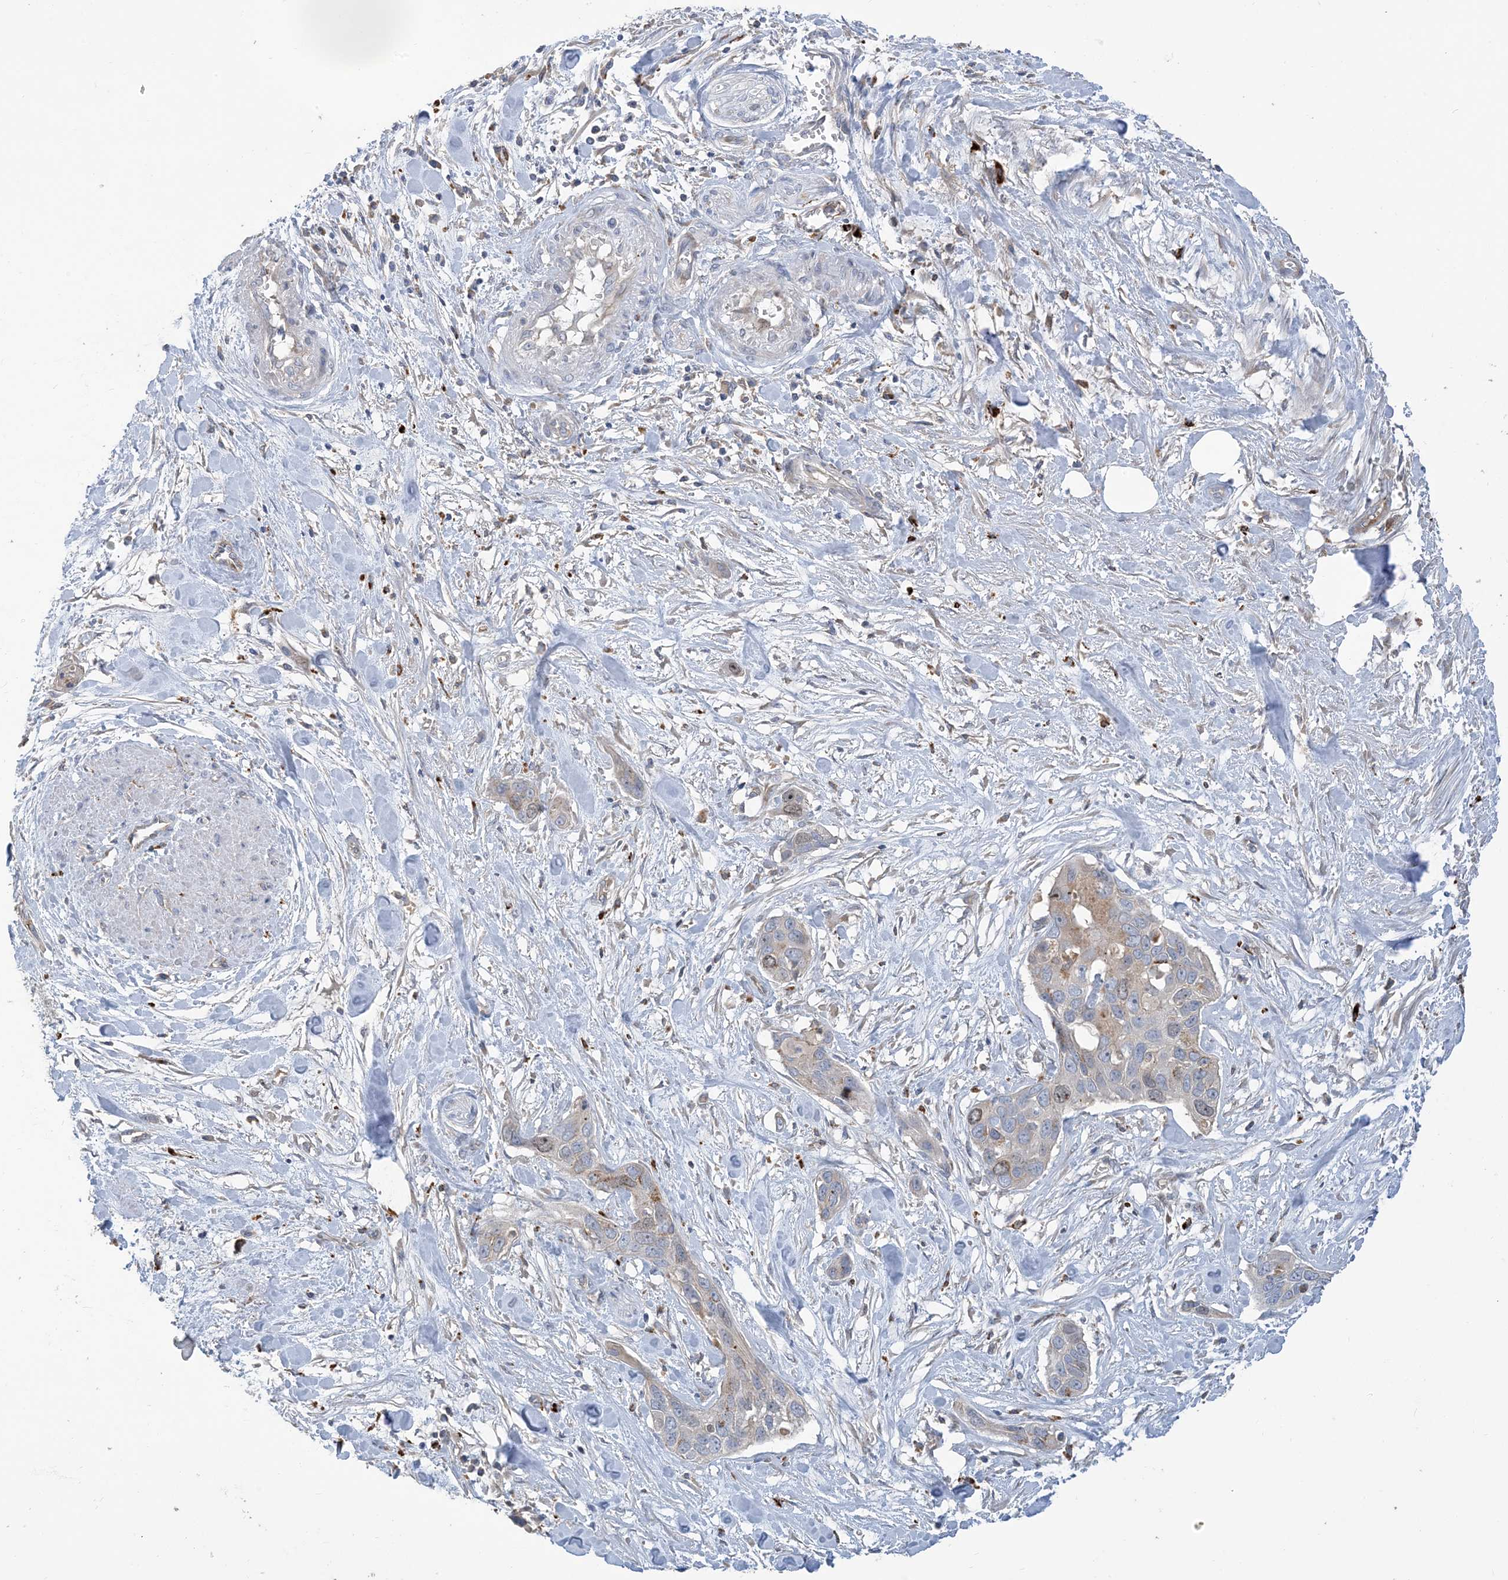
{"staining": {"intensity": "moderate", "quantity": "<25%", "location": "cytoplasmic/membranous,nuclear"}, "tissue": "pancreatic cancer", "cell_type": "Tumor cells", "image_type": "cancer", "snomed": [{"axis": "morphology", "description": "Adenocarcinoma, NOS"}, {"axis": "topography", "description": "Pancreas"}], "caption": "IHC photomicrograph of neoplastic tissue: pancreatic cancer stained using IHC exhibits low levels of moderate protein expression localized specifically in the cytoplasmic/membranous and nuclear of tumor cells, appearing as a cytoplasmic/membranous and nuclear brown color.", "gene": "PEAR1", "patient": {"sex": "female", "age": 60}}